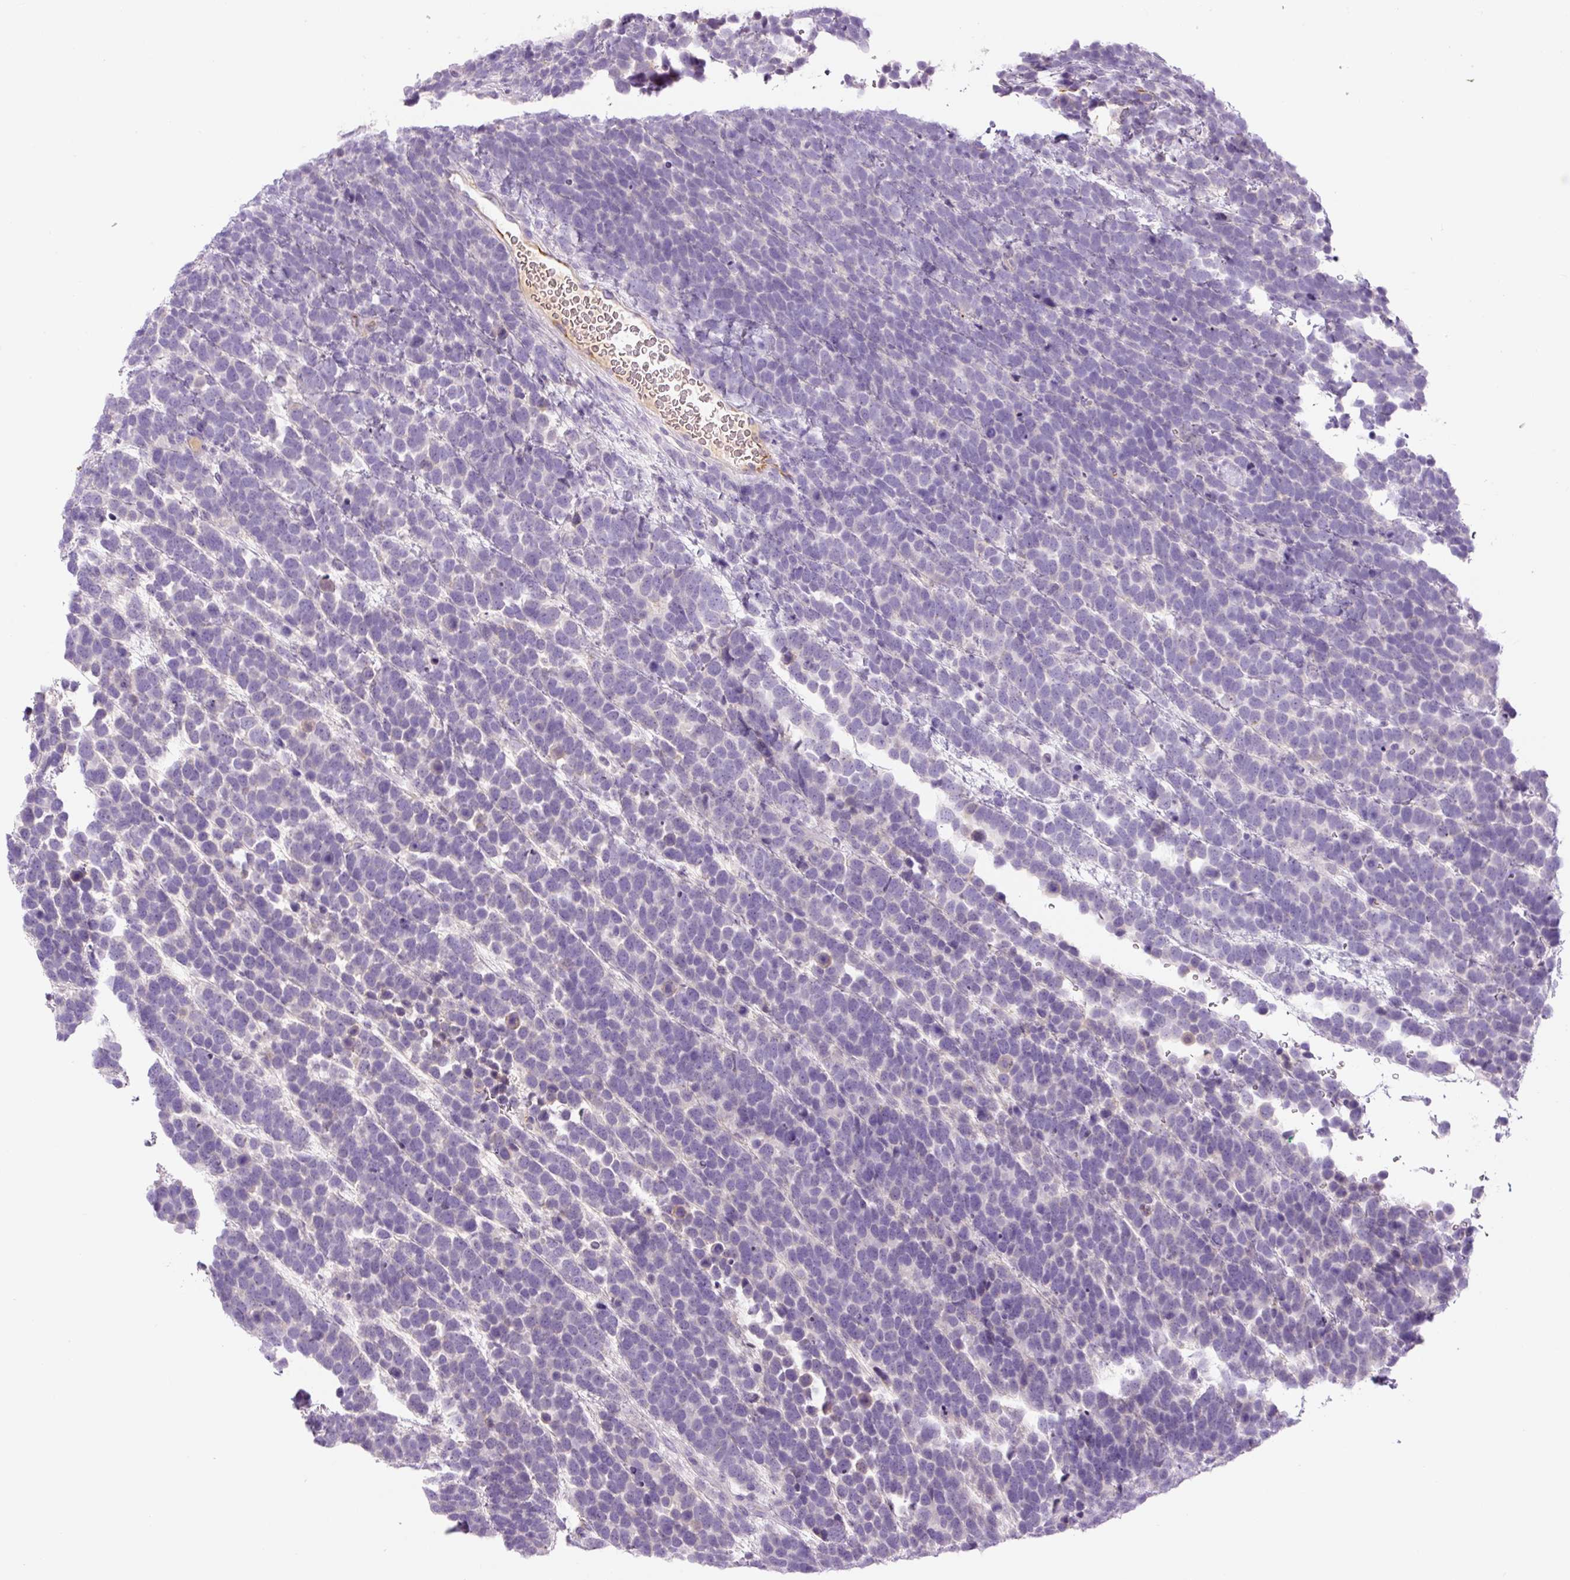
{"staining": {"intensity": "negative", "quantity": "none", "location": "none"}, "tissue": "urothelial cancer", "cell_type": "Tumor cells", "image_type": "cancer", "snomed": [{"axis": "morphology", "description": "Urothelial carcinoma, High grade"}, {"axis": "topography", "description": "Urinary bladder"}], "caption": "The micrograph shows no significant expression in tumor cells of high-grade urothelial carcinoma.", "gene": "RSPO4", "patient": {"sex": "female", "age": 82}}